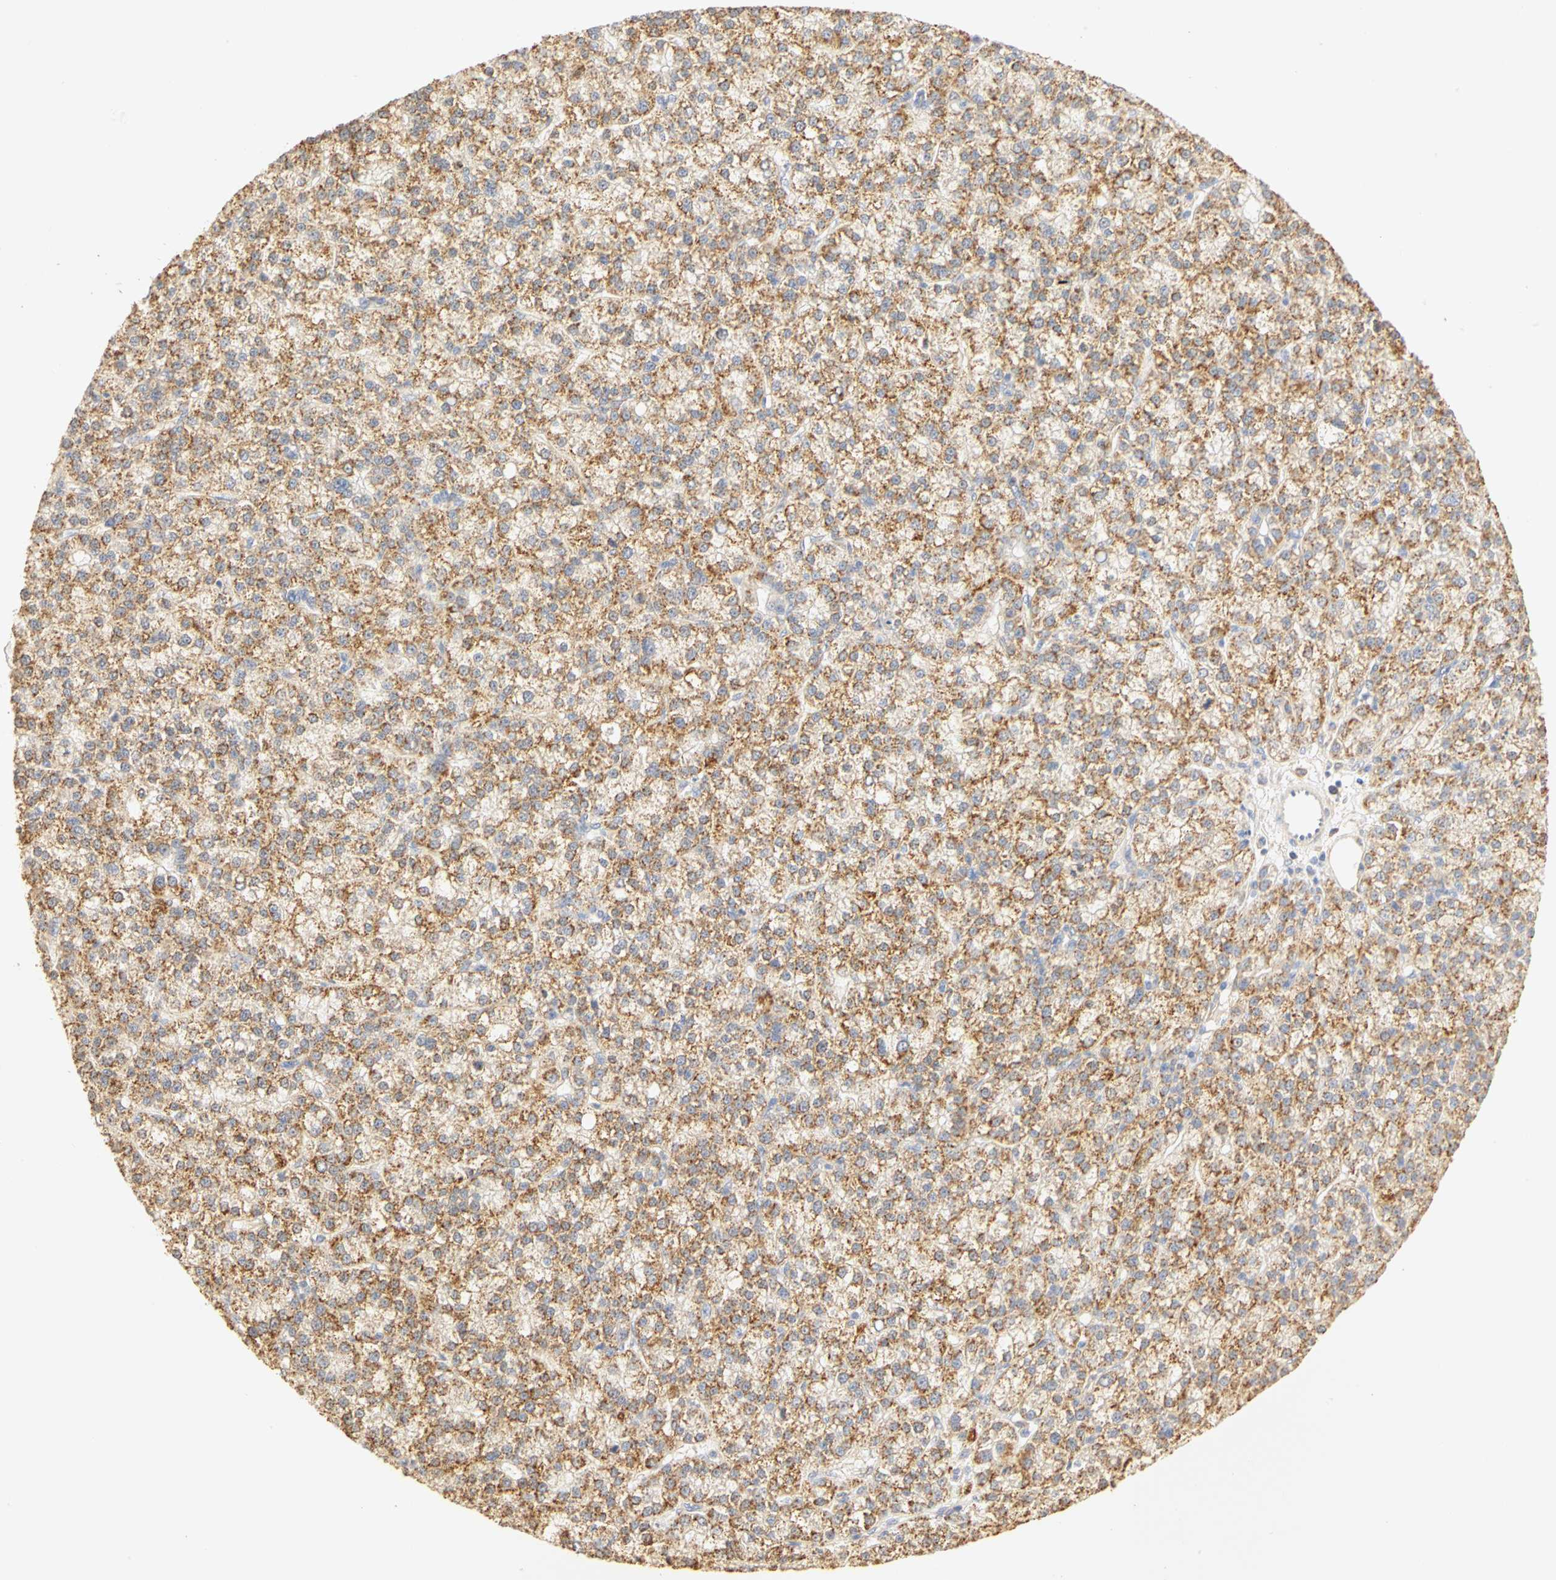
{"staining": {"intensity": "moderate", "quantity": ">75%", "location": "cytoplasmic/membranous"}, "tissue": "liver cancer", "cell_type": "Tumor cells", "image_type": "cancer", "snomed": [{"axis": "morphology", "description": "Carcinoma, Hepatocellular, NOS"}, {"axis": "topography", "description": "Liver"}], "caption": "The immunohistochemical stain highlights moderate cytoplasmic/membranous expression in tumor cells of liver cancer tissue.", "gene": "GNRH2", "patient": {"sex": "female", "age": 58}}